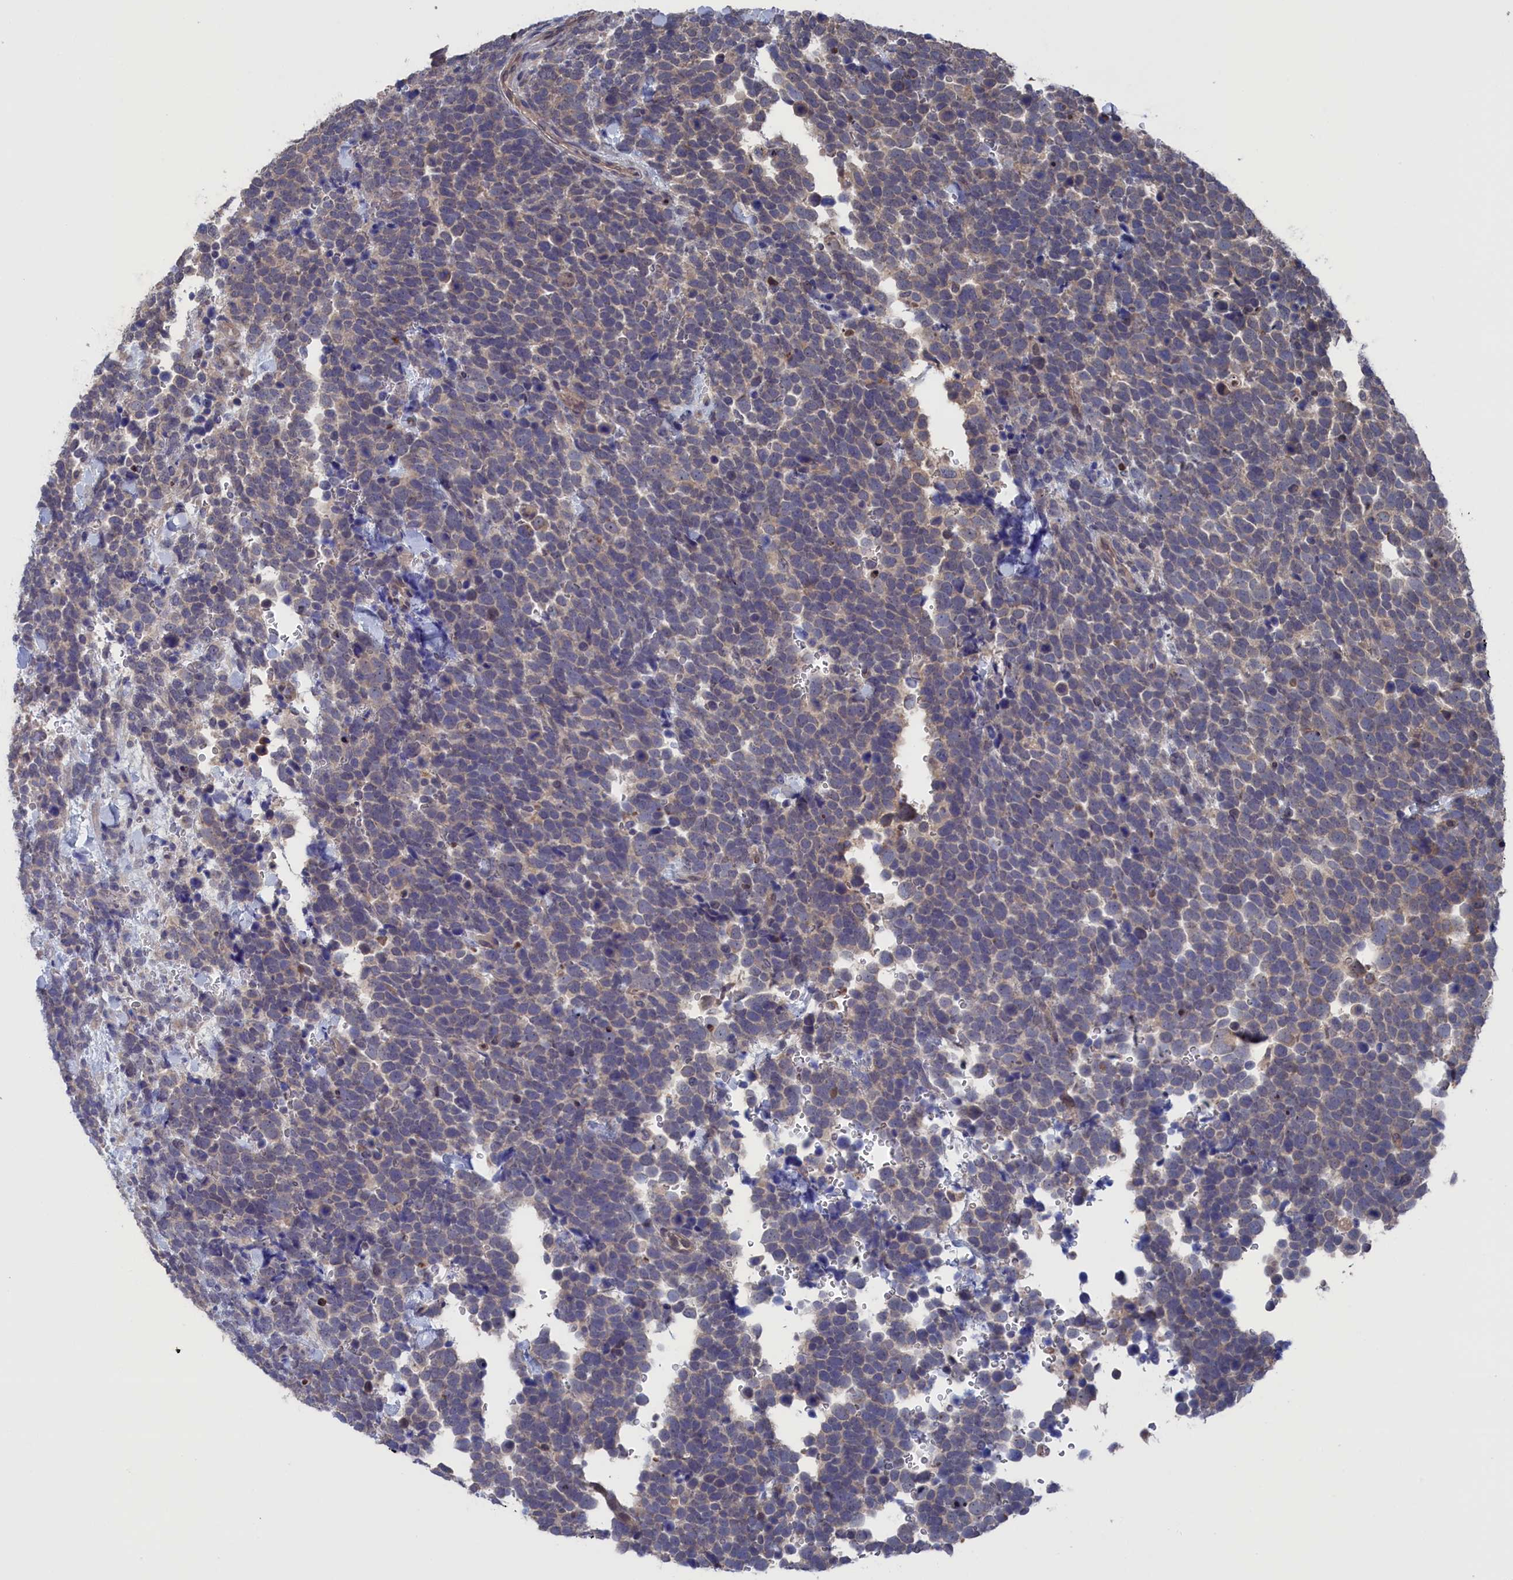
{"staining": {"intensity": "negative", "quantity": "none", "location": "none"}, "tissue": "urothelial cancer", "cell_type": "Tumor cells", "image_type": "cancer", "snomed": [{"axis": "morphology", "description": "Urothelial carcinoma, High grade"}, {"axis": "topography", "description": "Urinary bladder"}], "caption": "This is an immunohistochemistry micrograph of human urothelial cancer. There is no staining in tumor cells.", "gene": "NUTF2", "patient": {"sex": "female", "age": 82}}